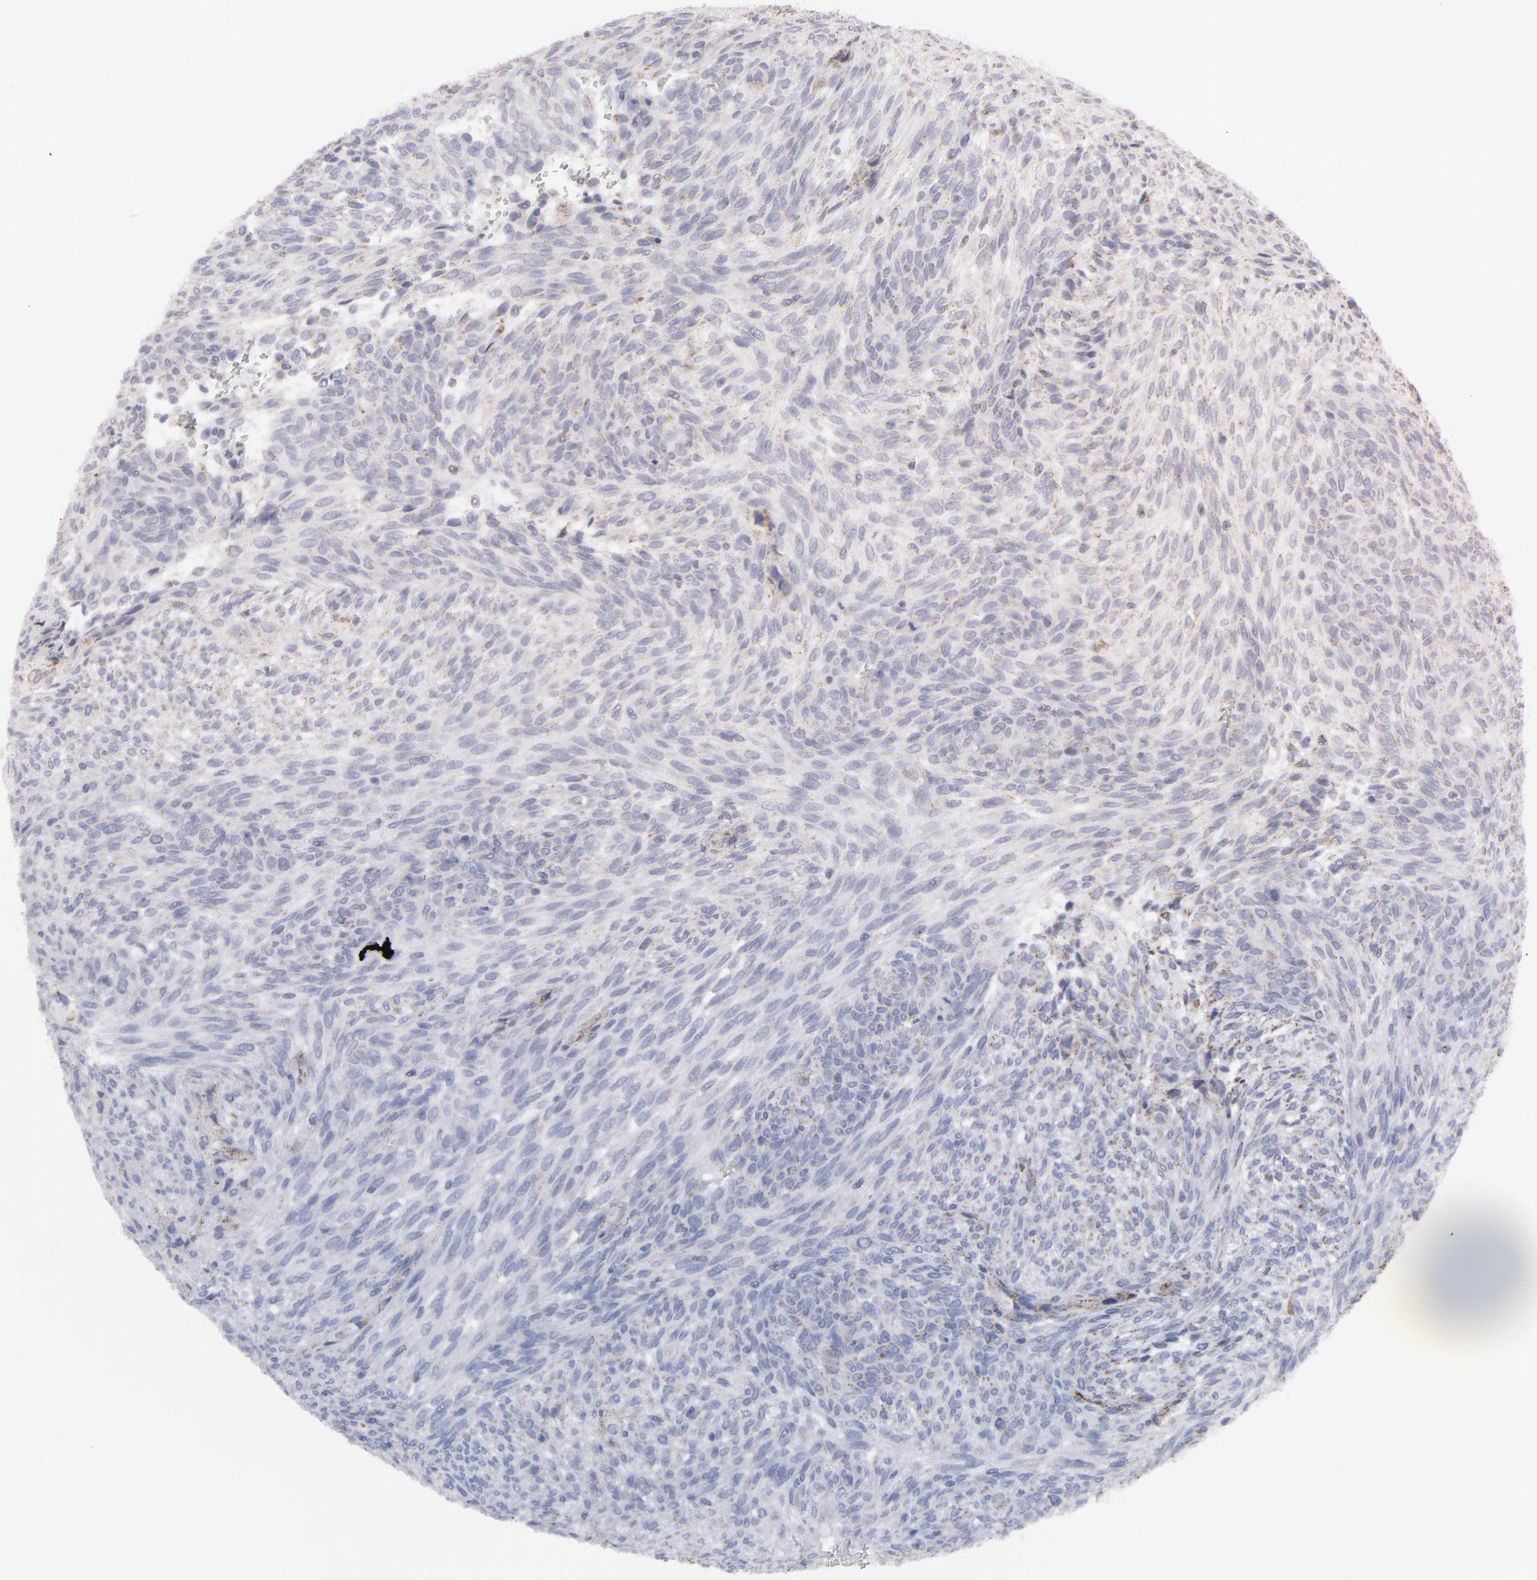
{"staining": {"intensity": "negative", "quantity": "none", "location": "none"}, "tissue": "glioma", "cell_type": "Tumor cells", "image_type": "cancer", "snomed": [{"axis": "morphology", "description": "Glioma, malignant, High grade"}, {"axis": "topography", "description": "Cerebral cortex"}], "caption": "Glioma was stained to show a protein in brown. There is no significant expression in tumor cells.", "gene": "TXNRD2", "patient": {"sex": "female", "age": 55}}